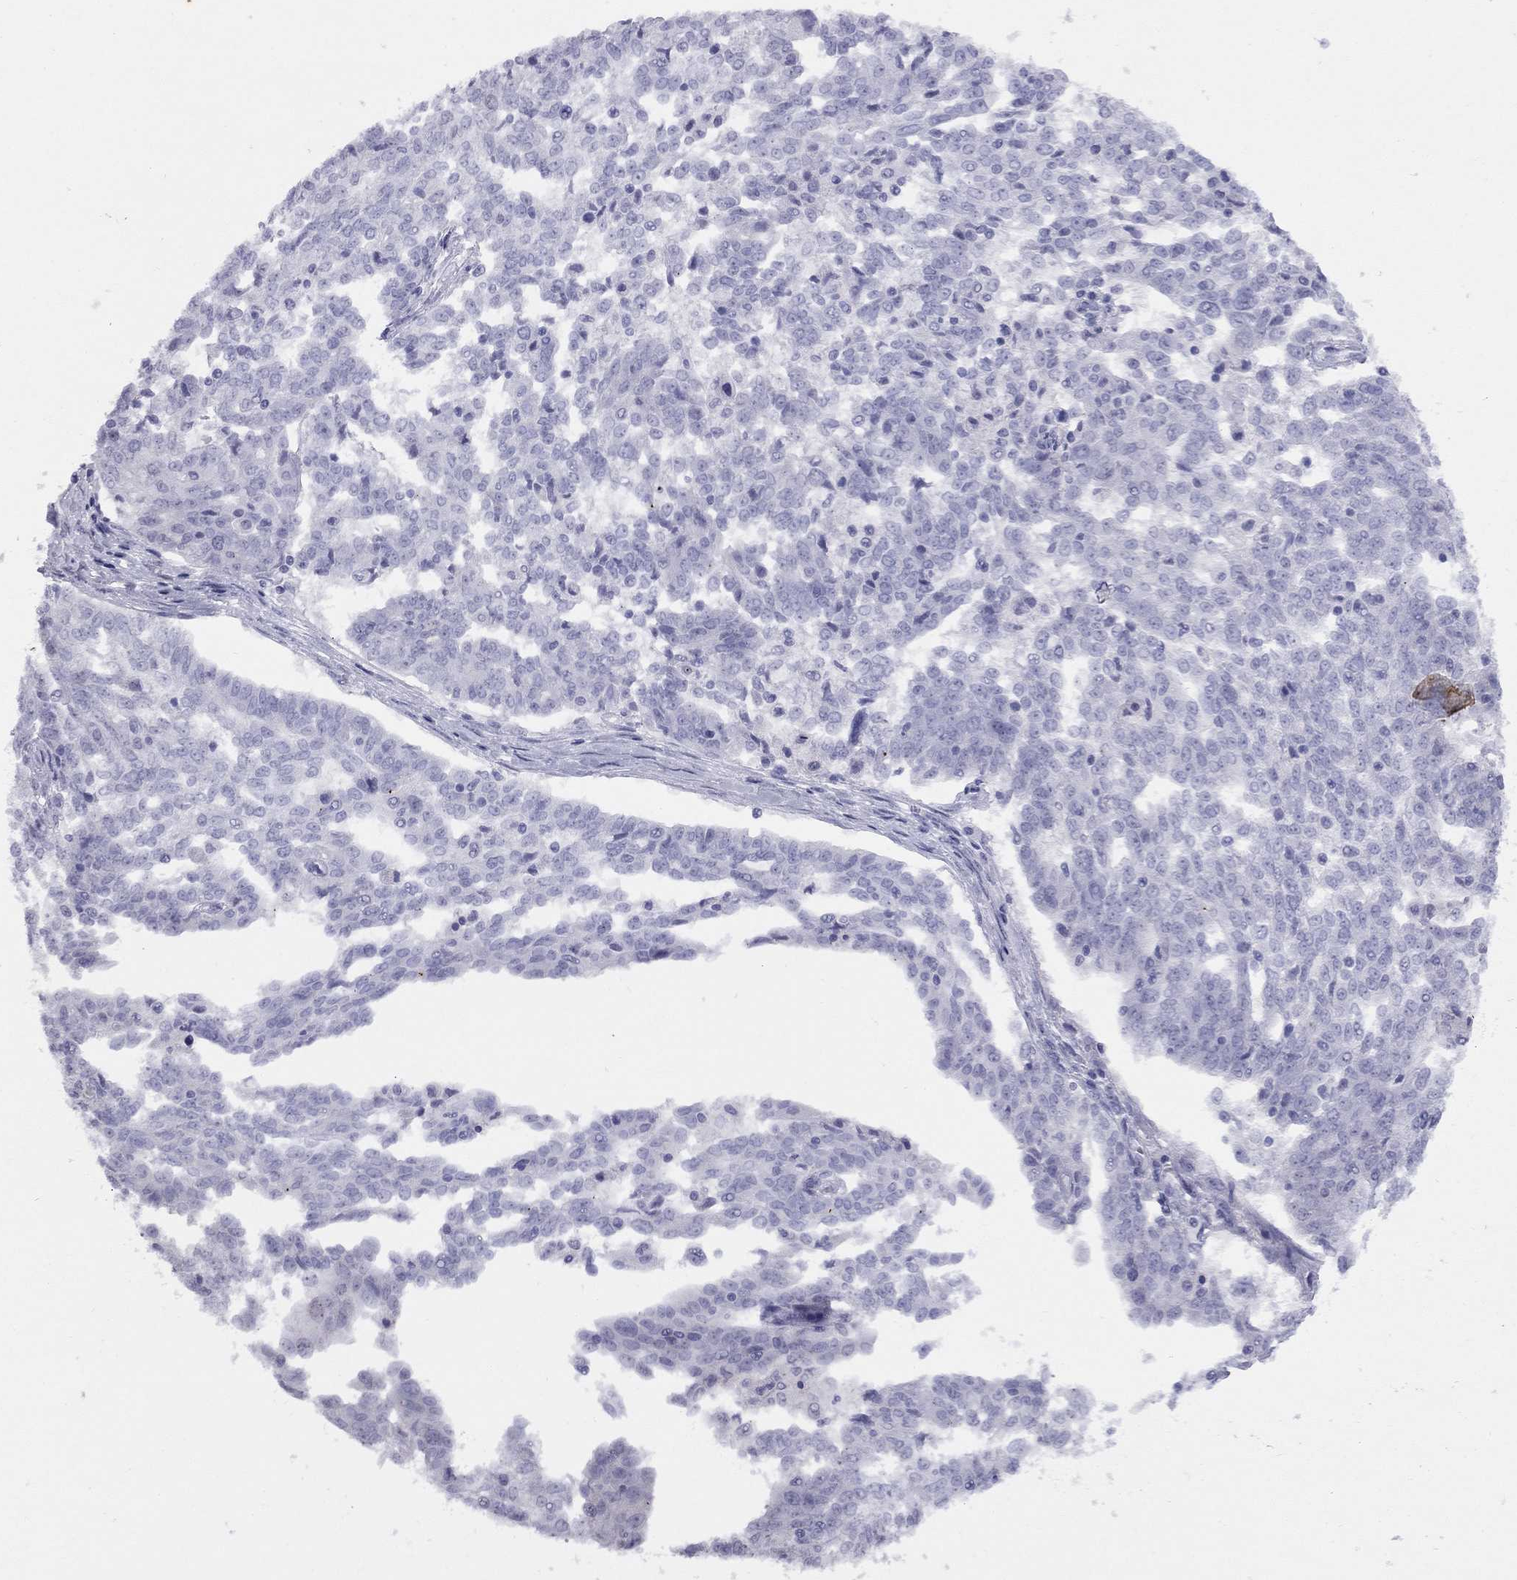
{"staining": {"intensity": "negative", "quantity": "none", "location": "none"}, "tissue": "ovarian cancer", "cell_type": "Tumor cells", "image_type": "cancer", "snomed": [{"axis": "morphology", "description": "Cystadenocarcinoma, serous, NOS"}, {"axis": "topography", "description": "Ovary"}], "caption": "Immunohistochemistry (IHC) histopathology image of neoplastic tissue: ovarian cancer stained with DAB exhibits no significant protein staining in tumor cells.", "gene": "LYAR", "patient": {"sex": "female", "age": 67}}